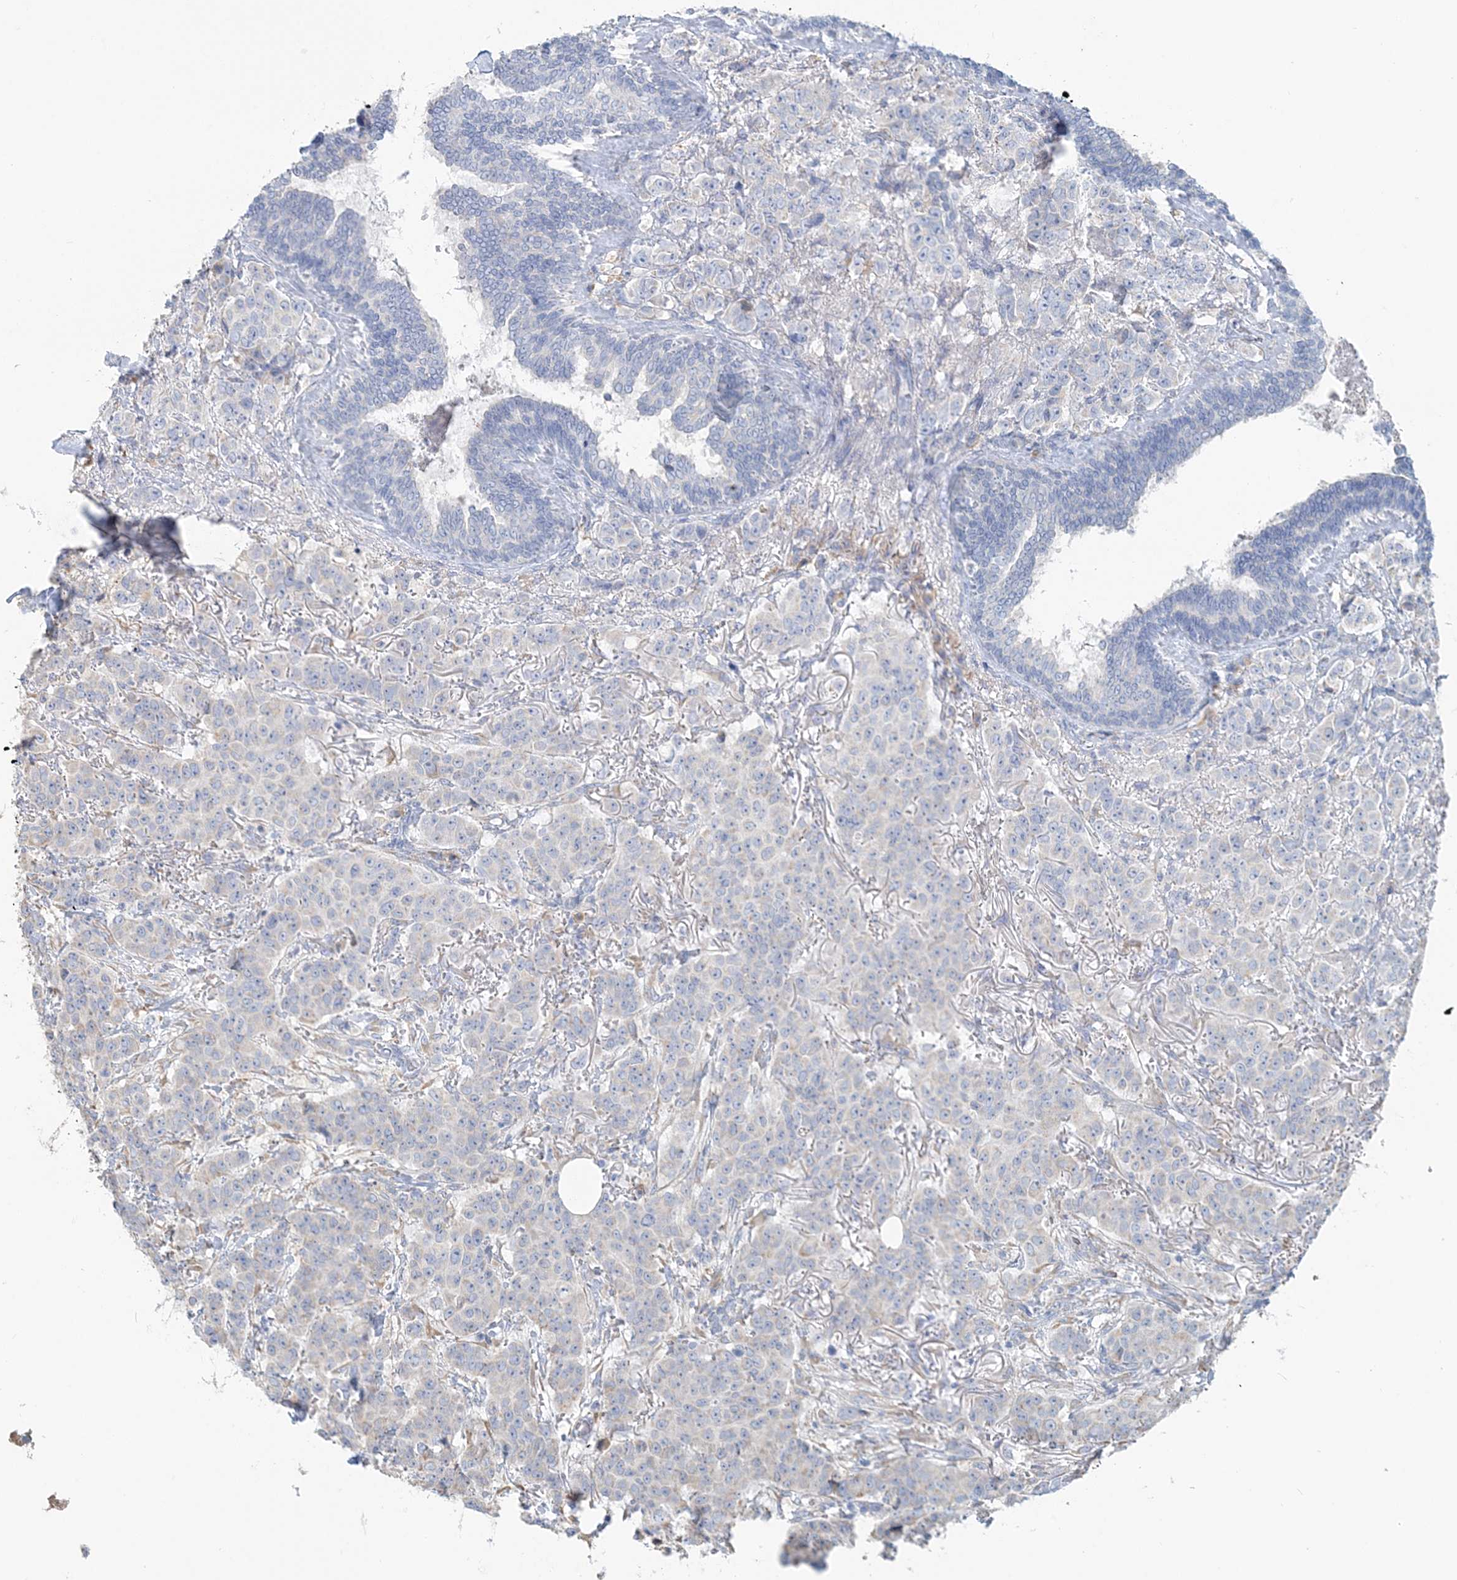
{"staining": {"intensity": "negative", "quantity": "none", "location": "none"}, "tissue": "breast cancer", "cell_type": "Tumor cells", "image_type": "cancer", "snomed": [{"axis": "morphology", "description": "Duct carcinoma"}, {"axis": "topography", "description": "Breast"}], "caption": "The immunohistochemistry (IHC) photomicrograph has no significant positivity in tumor cells of breast cancer (infiltrating ductal carcinoma) tissue.", "gene": "TBC1D5", "patient": {"sex": "female", "age": 40}}